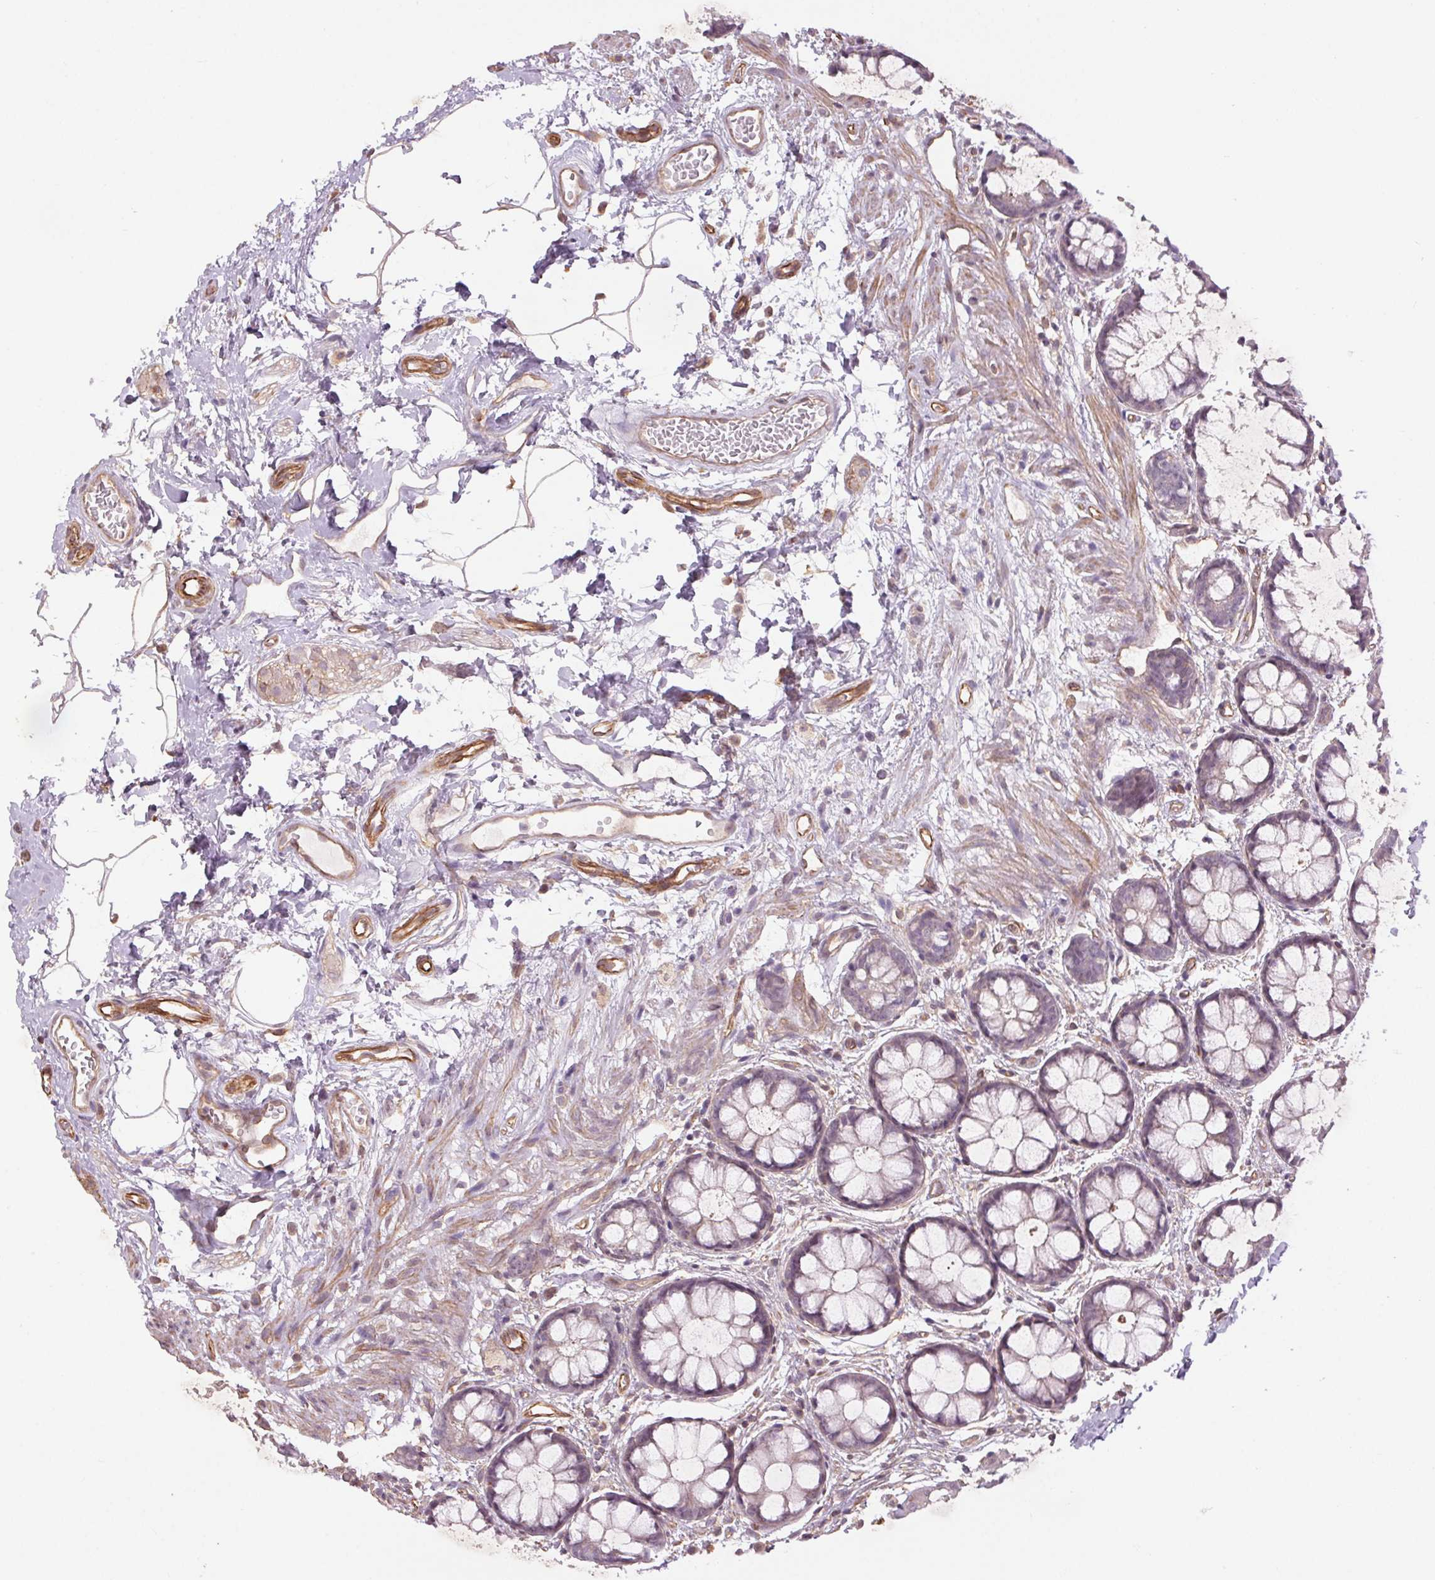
{"staining": {"intensity": "weak", "quantity": "25%-75%", "location": "cytoplasmic/membranous"}, "tissue": "rectum", "cell_type": "Glandular cells", "image_type": "normal", "snomed": [{"axis": "morphology", "description": "Normal tissue, NOS"}, {"axis": "topography", "description": "Rectum"}], "caption": "IHC histopathology image of unremarkable human rectum stained for a protein (brown), which shows low levels of weak cytoplasmic/membranous positivity in about 25%-75% of glandular cells.", "gene": "CCSER1", "patient": {"sex": "female", "age": 62}}